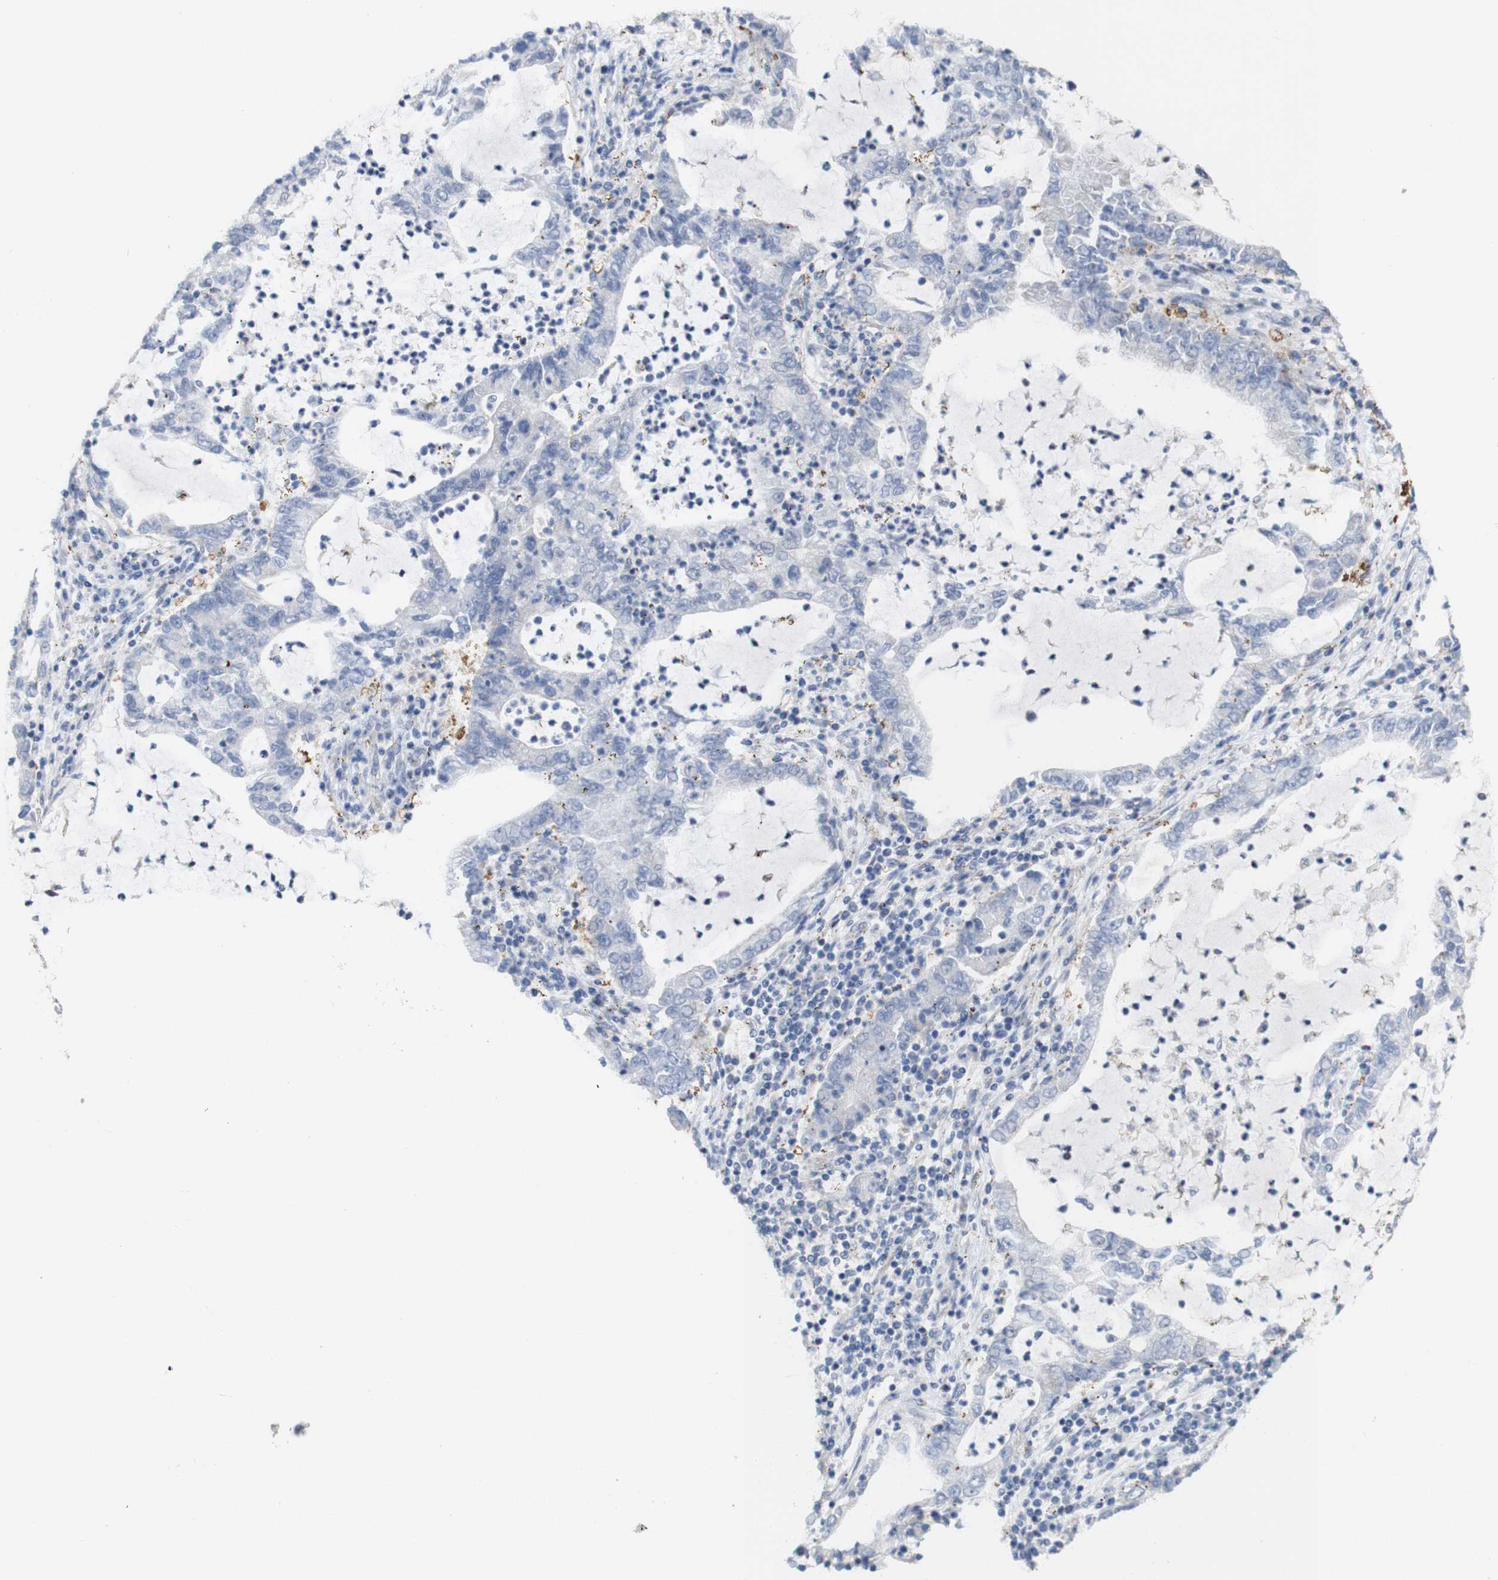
{"staining": {"intensity": "negative", "quantity": "none", "location": "none"}, "tissue": "lung cancer", "cell_type": "Tumor cells", "image_type": "cancer", "snomed": [{"axis": "morphology", "description": "Adenocarcinoma, NOS"}, {"axis": "topography", "description": "Lung"}], "caption": "This is a image of IHC staining of lung adenocarcinoma, which shows no staining in tumor cells.", "gene": "MYEOV", "patient": {"sex": "female", "age": 51}}